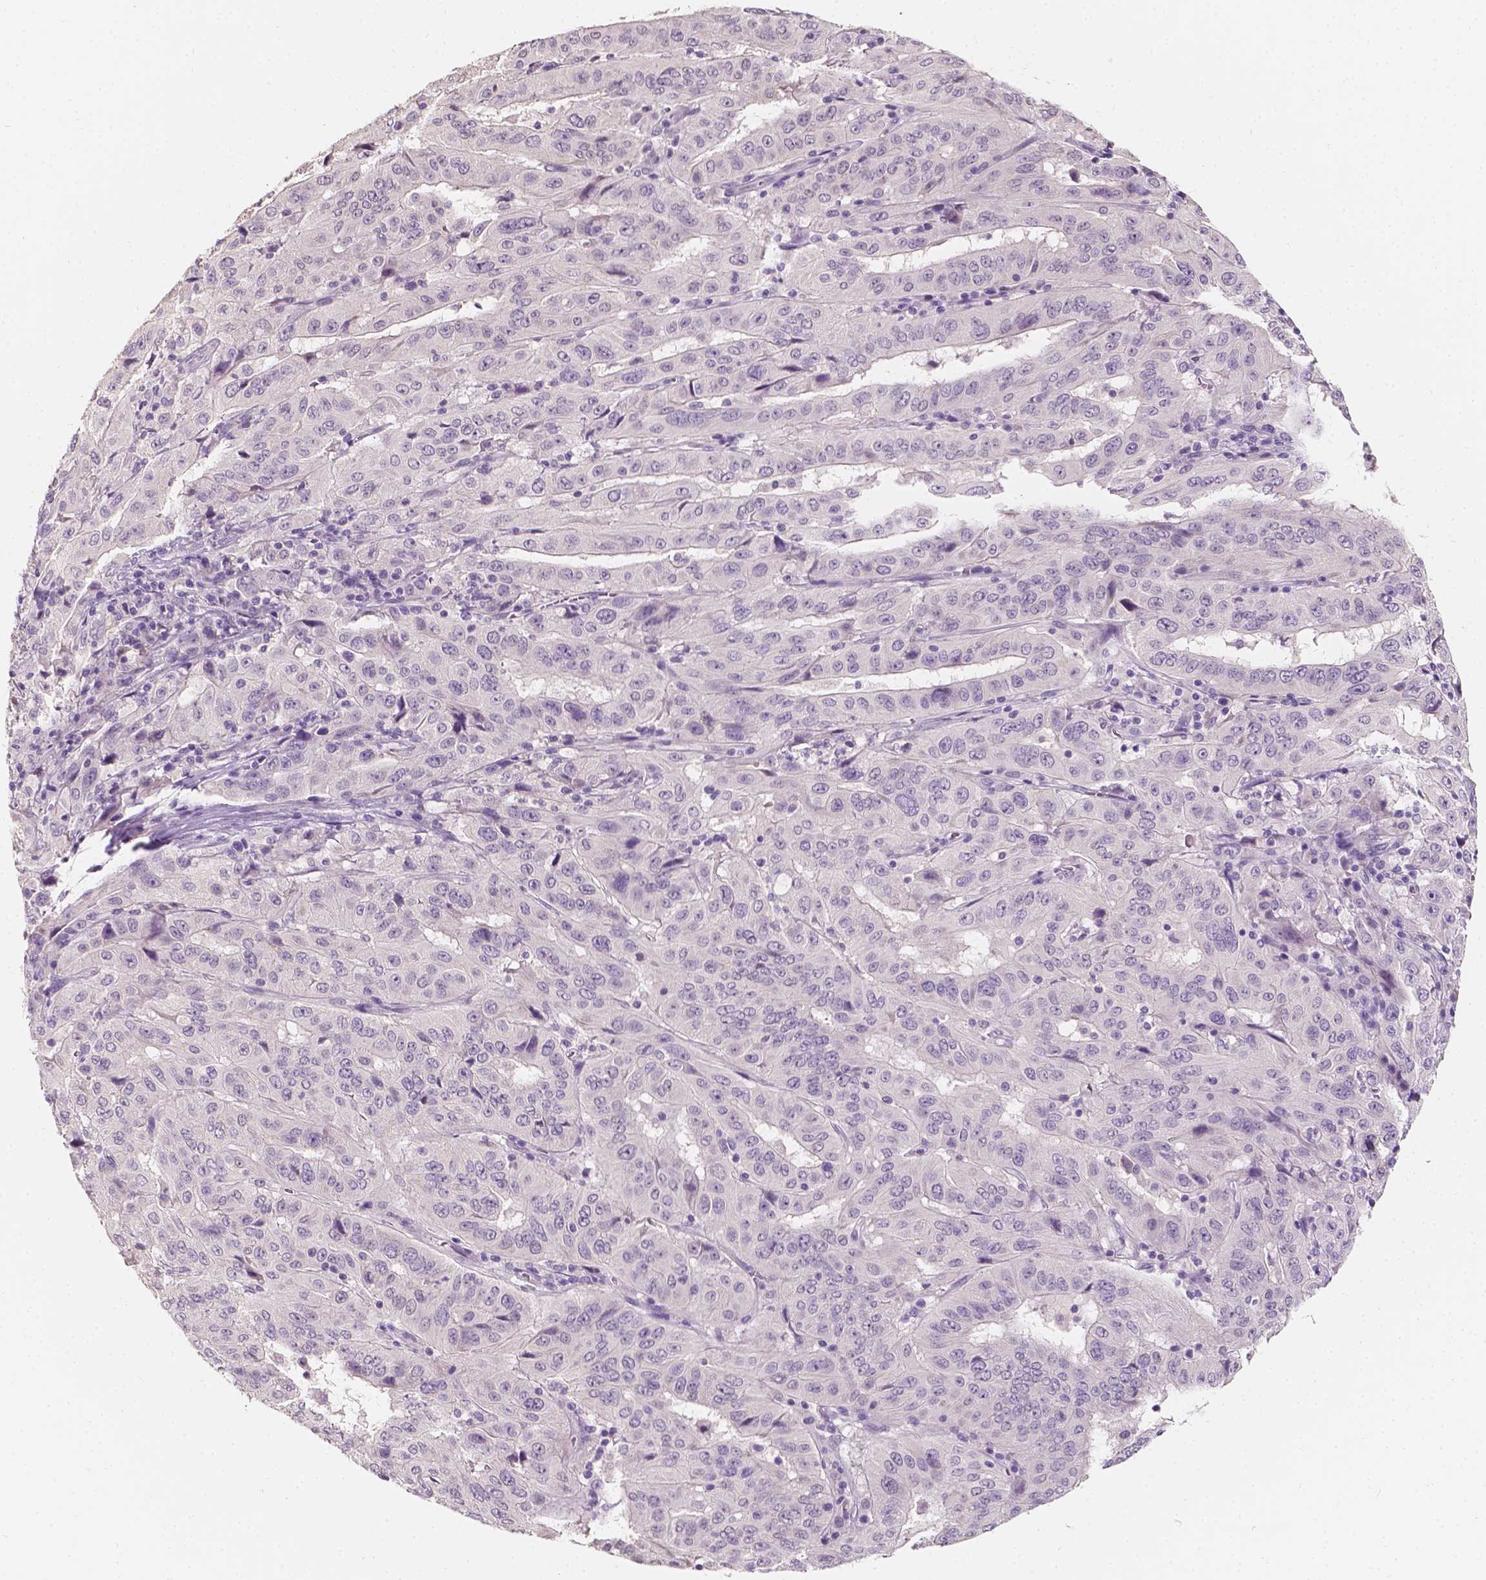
{"staining": {"intensity": "negative", "quantity": "none", "location": "none"}, "tissue": "pancreatic cancer", "cell_type": "Tumor cells", "image_type": "cancer", "snomed": [{"axis": "morphology", "description": "Adenocarcinoma, NOS"}, {"axis": "topography", "description": "Pancreas"}], "caption": "Tumor cells are negative for protein expression in human pancreatic cancer. The staining was performed using DAB (3,3'-diaminobenzidine) to visualize the protein expression in brown, while the nuclei were stained in blue with hematoxylin (Magnification: 20x).", "gene": "TAL1", "patient": {"sex": "male", "age": 63}}